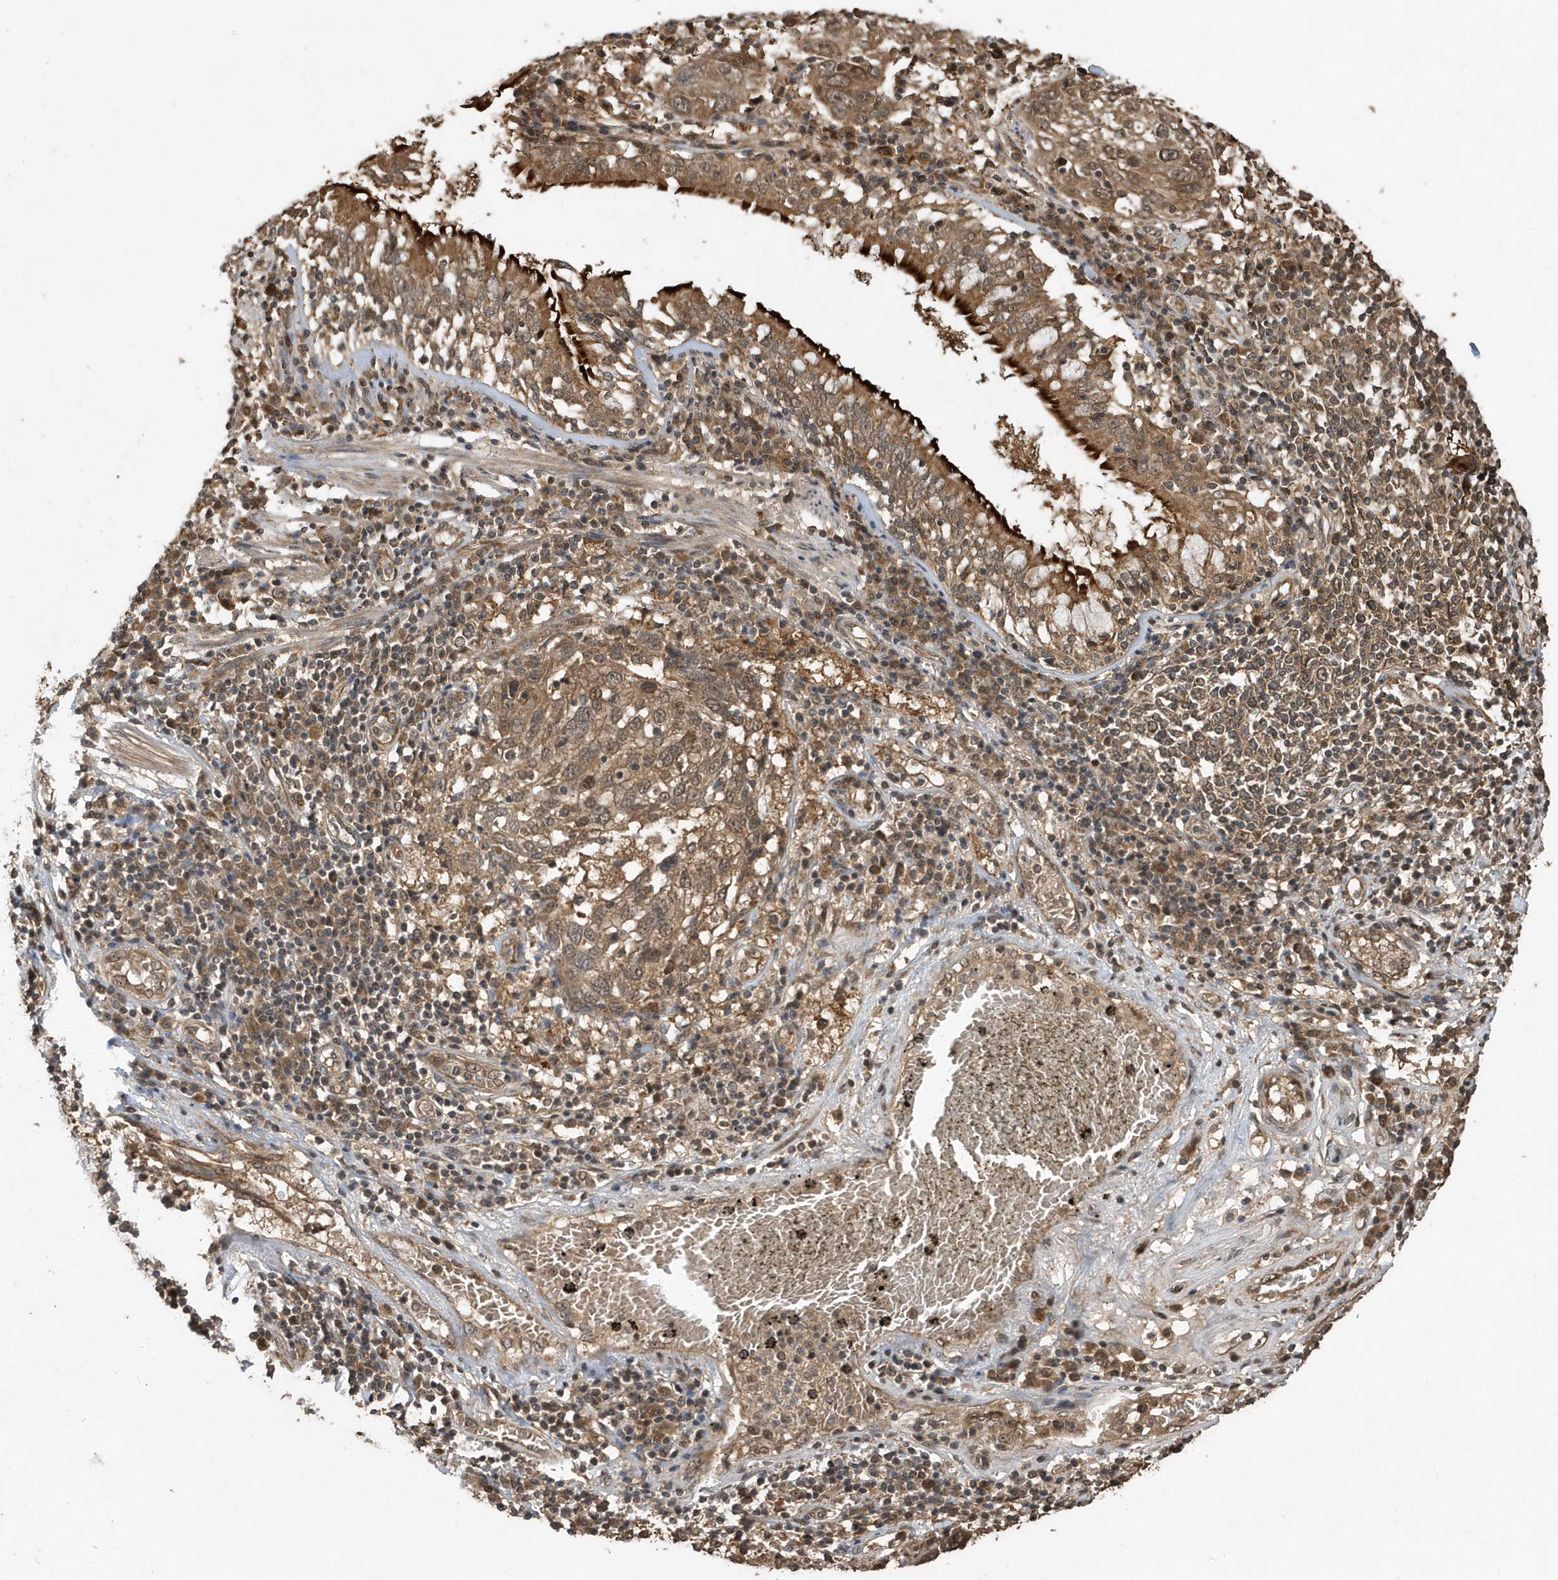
{"staining": {"intensity": "moderate", "quantity": ">75%", "location": "cytoplasmic/membranous,nuclear"}, "tissue": "lung cancer", "cell_type": "Tumor cells", "image_type": "cancer", "snomed": [{"axis": "morphology", "description": "Squamous cell carcinoma, NOS"}, {"axis": "topography", "description": "Lung"}], "caption": "Moderate cytoplasmic/membranous and nuclear protein expression is identified in approximately >75% of tumor cells in squamous cell carcinoma (lung). The staining is performed using DAB (3,3'-diaminobenzidine) brown chromogen to label protein expression. The nuclei are counter-stained blue using hematoxylin.", "gene": "WASHC5", "patient": {"sex": "male", "age": 65}}